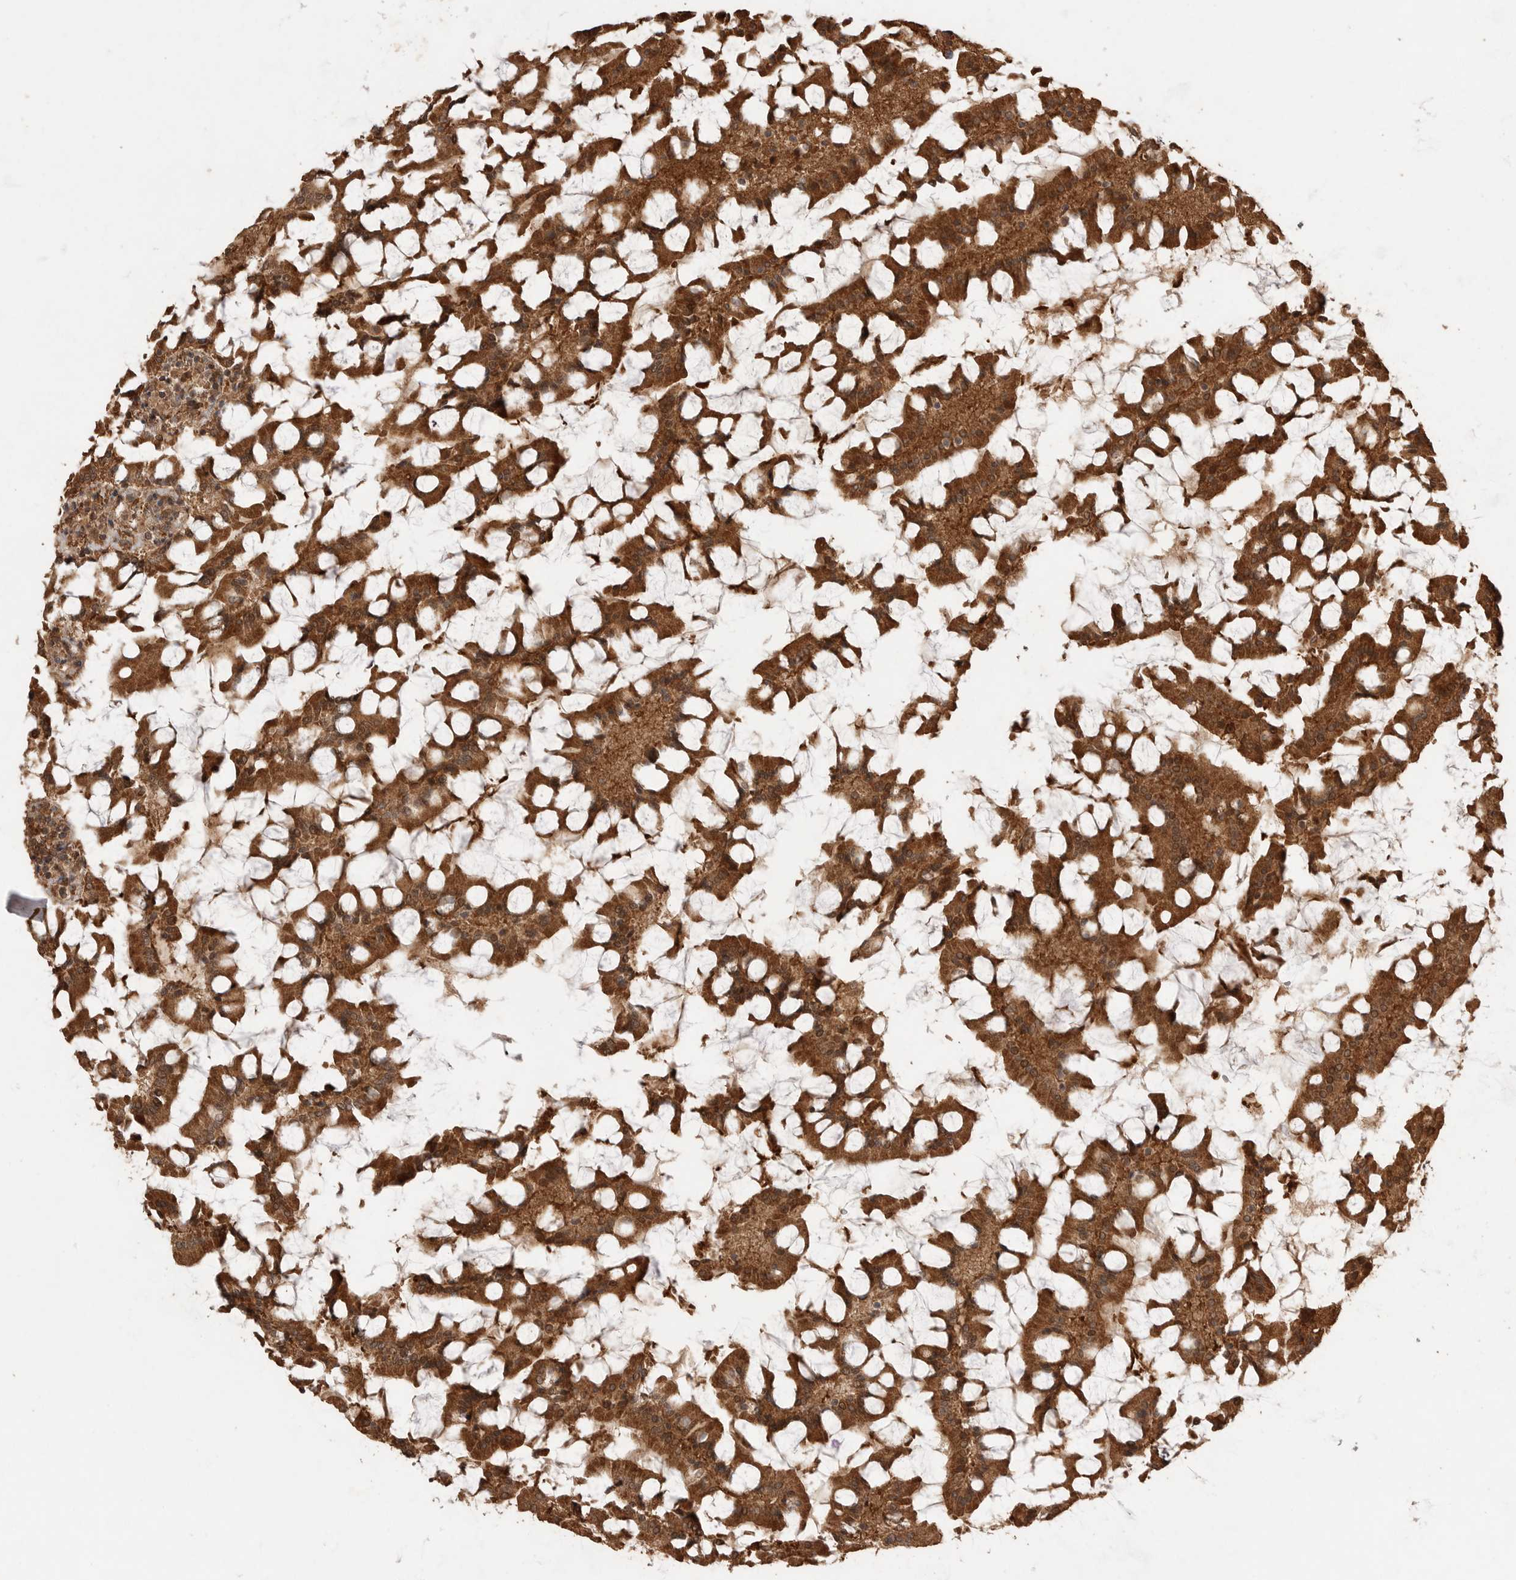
{"staining": {"intensity": "strong", "quantity": ">75%", "location": "cytoplasmic/membranous,nuclear"}, "tissue": "small intestine", "cell_type": "Glandular cells", "image_type": "normal", "snomed": [{"axis": "morphology", "description": "Normal tissue, NOS"}, {"axis": "topography", "description": "Small intestine"}], "caption": "Small intestine stained for a protein (brown) shows strong cytoplasmic/membranous,nuclear positive expression in about >75% of glandular cells.", "gene": "BOC", "patient": {"sex": "male", "age": 41}}